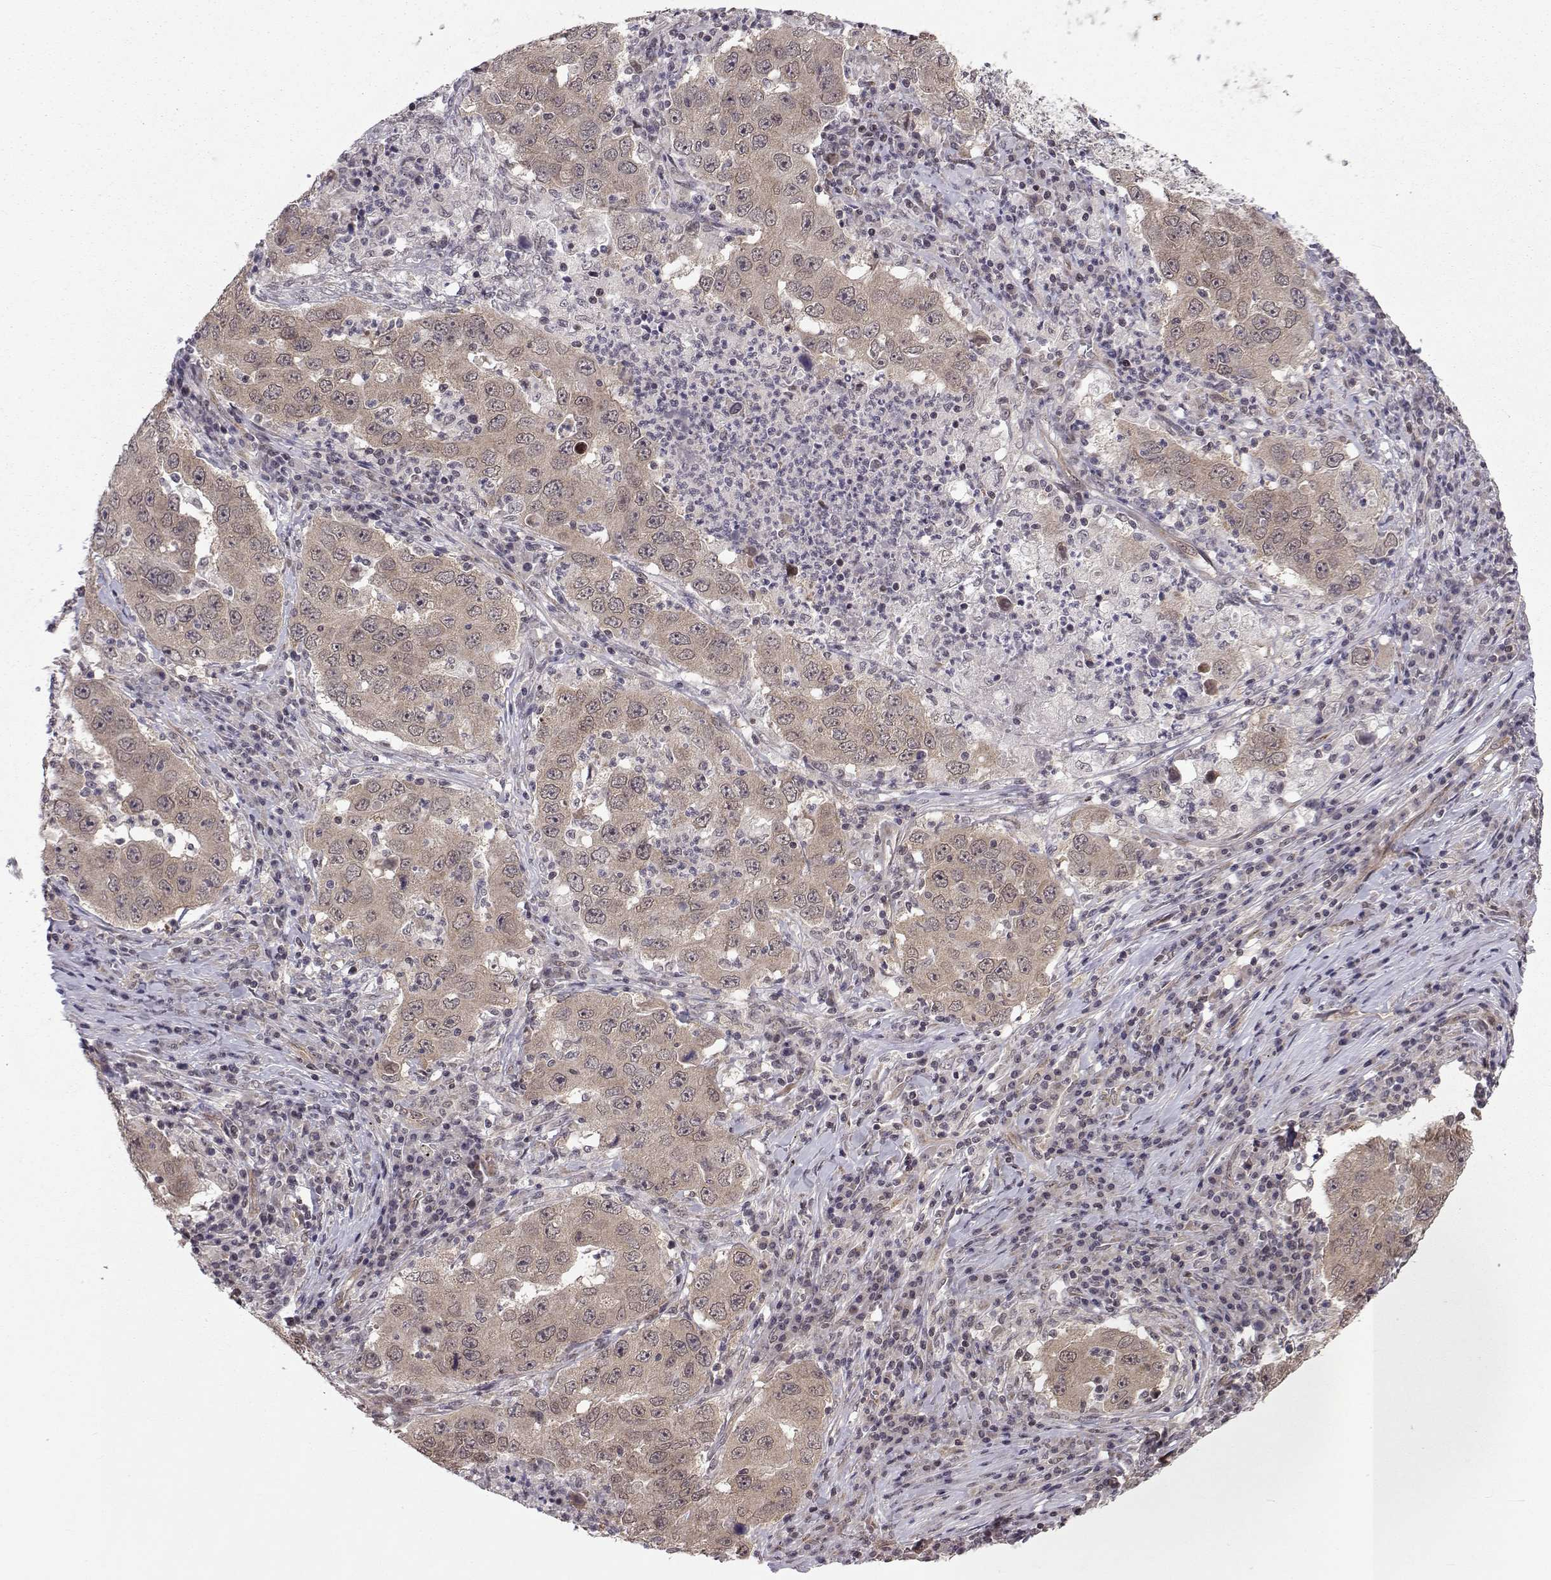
{"staining": {"intensity": "moderate", "quantity": ">75%", "location": "cytoplasmic/membranous"}, "tissue": "lung cancer", "cell_type": "Tumor cells", "image_type": "cancer", "snomed": [{"axis": "morphology", "description": "Adenocarcinoma, NOS"}, {"axis": "topography", "description": "Lung"}], "caption": "High-magnification brightfield microscopy of lung cancer (adenocarcinoma) stained with DAB (3,3'-diaminobenzidine) (brown) and counterstained with hematoxylin (blue). tumor cells exhibit moderate cytoplasmic/membranous staining is identified in about>75% of cells.", "gene": "PKN2", "patient": {"sex": "male", "age": 73}}